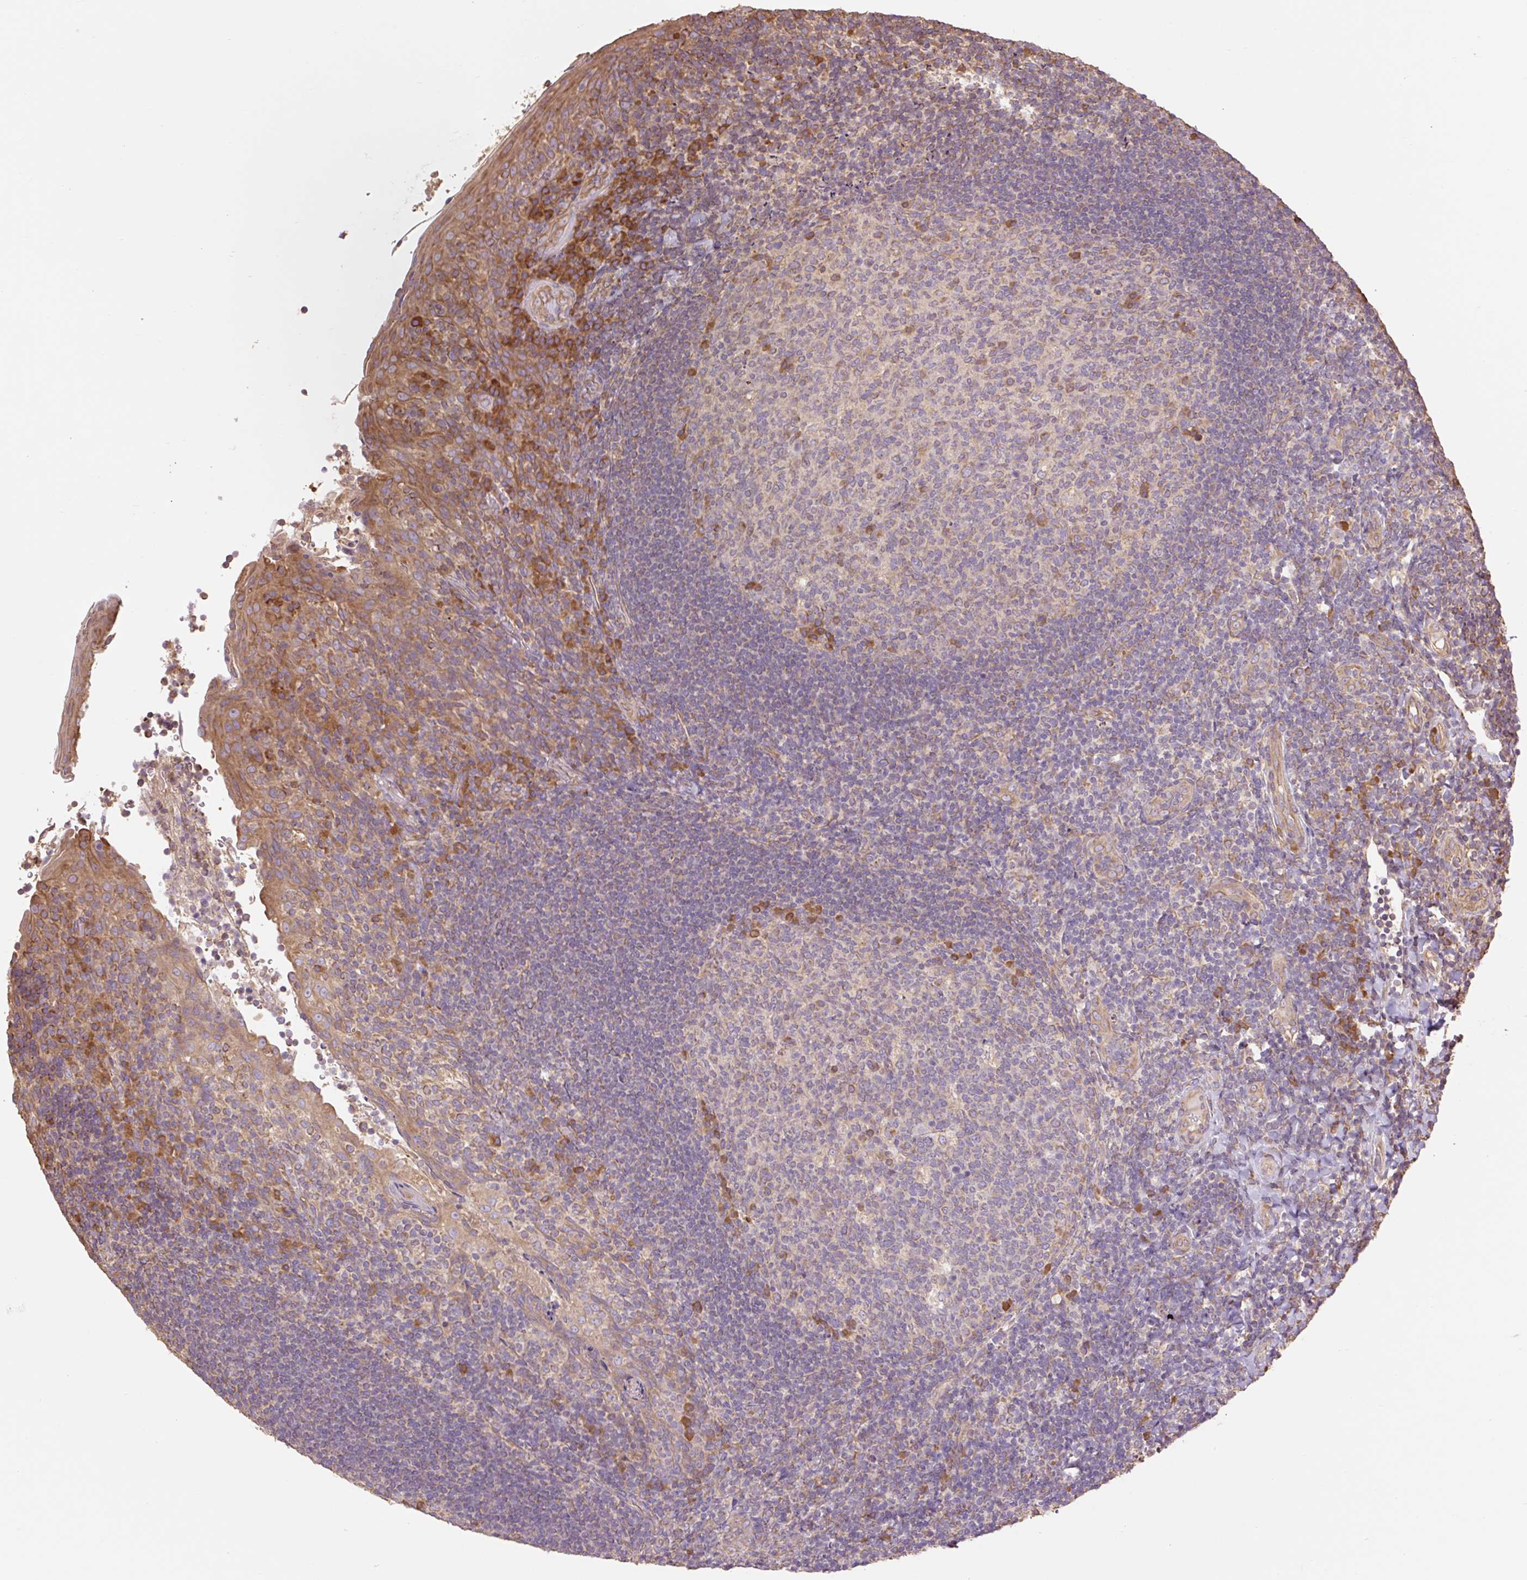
{"staining": {"intensity": "strong", "quantity": "<25%", "location": "cytoplasmic/membranous"}, "tissue": "tonsil", "cell_type": "Germinal center cells", "image_type": "normal", "snomed": [{"axis": "morphology", "description": "Normal tissue, NOS"}, {"axis": "topography", "description": "Tonsil"}], "caption": "Tonsil stained for a protein (brown) reveals strong cytoplasmic/membranous positive expression in approximately <25% of germinal center cells.", "gene": "DESI1", "patient": {"sex": "female", "age": 10}}